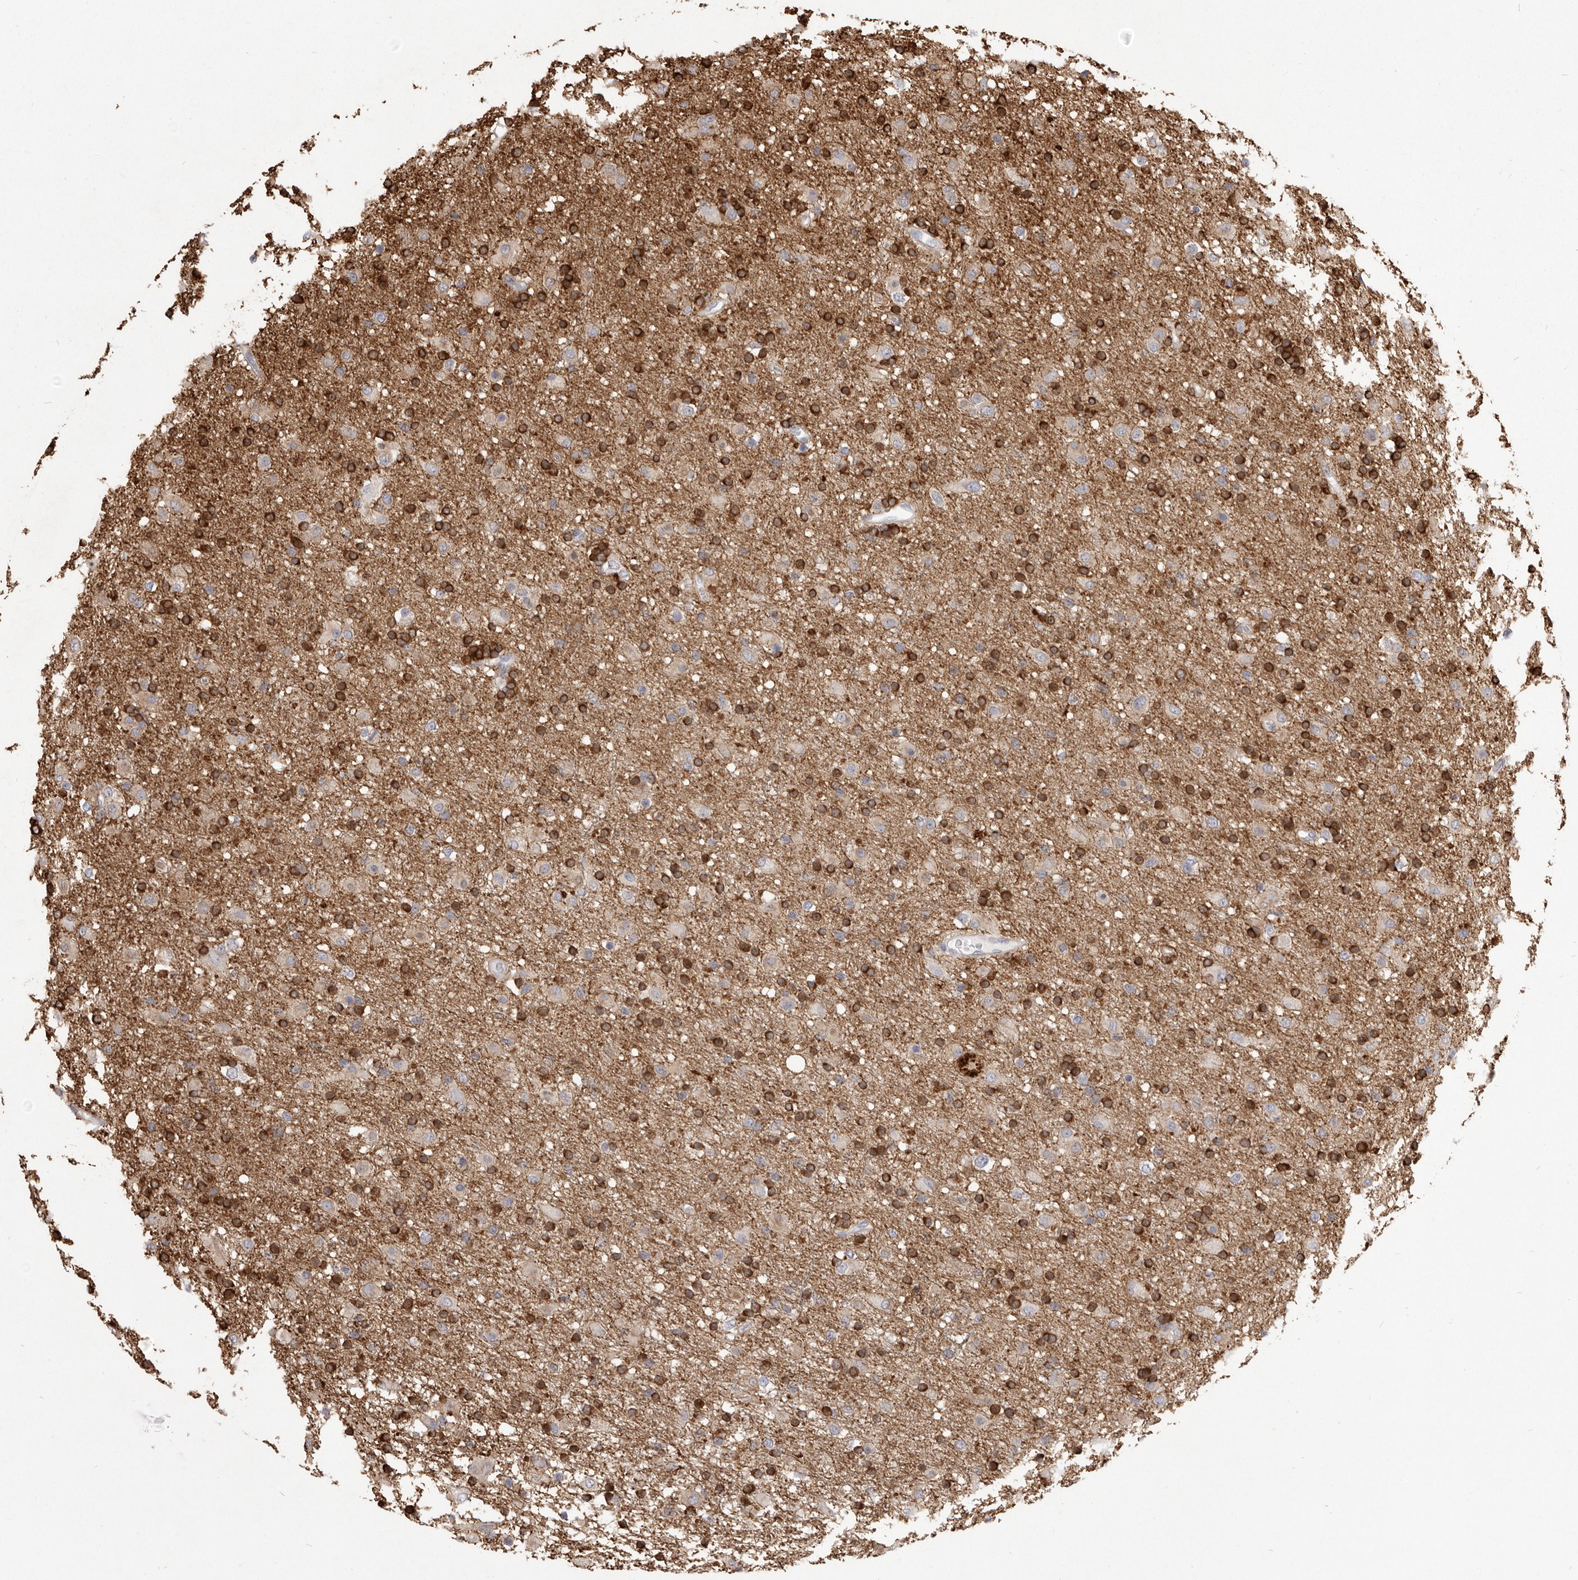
{"staining": {"intensity": "weak", "quantity": "<25%", "location": "cytoplasmic/membranous"}, "tissue": "glioma", "cell_type": "Tumor cells", "image_type": "cancer", "snomed": [{"axis": "morphology", "description": "Glioma, malignant, Low grade"}, {"axis": "topography", "description": "Brain"}], "caption": "A micrograph of malignant low-grade glioma stained for a protein displays no brown staining in tumor cells.", "gene": "VPS45", "patient": {"sex": "male", "age": 65}}